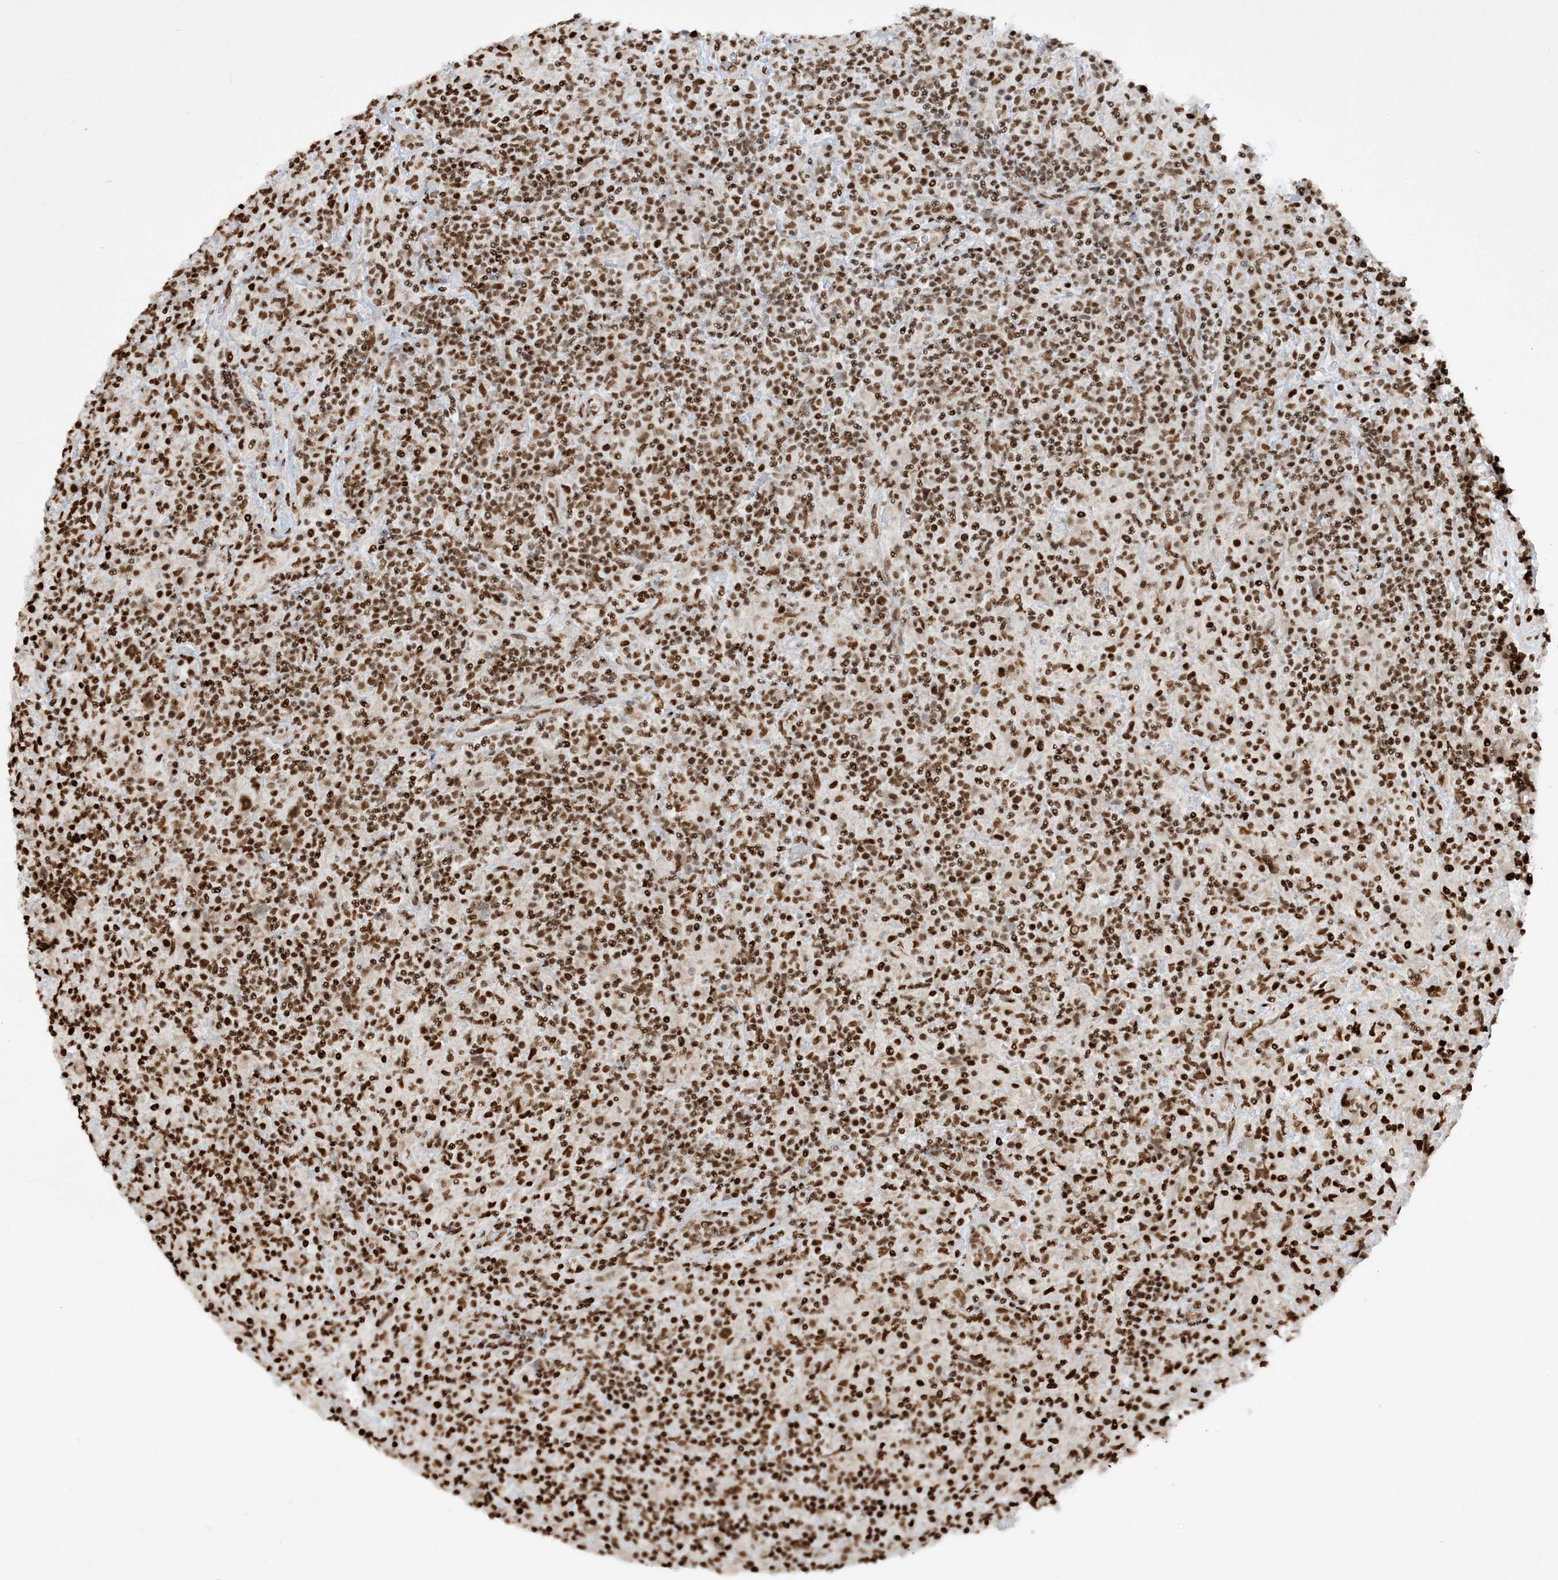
{"staining": {"intensity": "strong", "quantity": ">75%", "location": "nuclear"}, "tissue": "lymphoma", "cell_type": "Tumor cells", "image_type": "cancer", "snomed": [{"axis": "morphology", "description": "Hodgkin's disease, NOS"}, {"axis": "topography", "description": "Lymph node"}], "caption": "The histopathology image reveals immunohistochemical staining of lymphoma. There is strong nuclear expression is identified in approximately >75% of tumor cells.", "gene": "DELE1", "patient": {"sex": "male", "age": 70}}